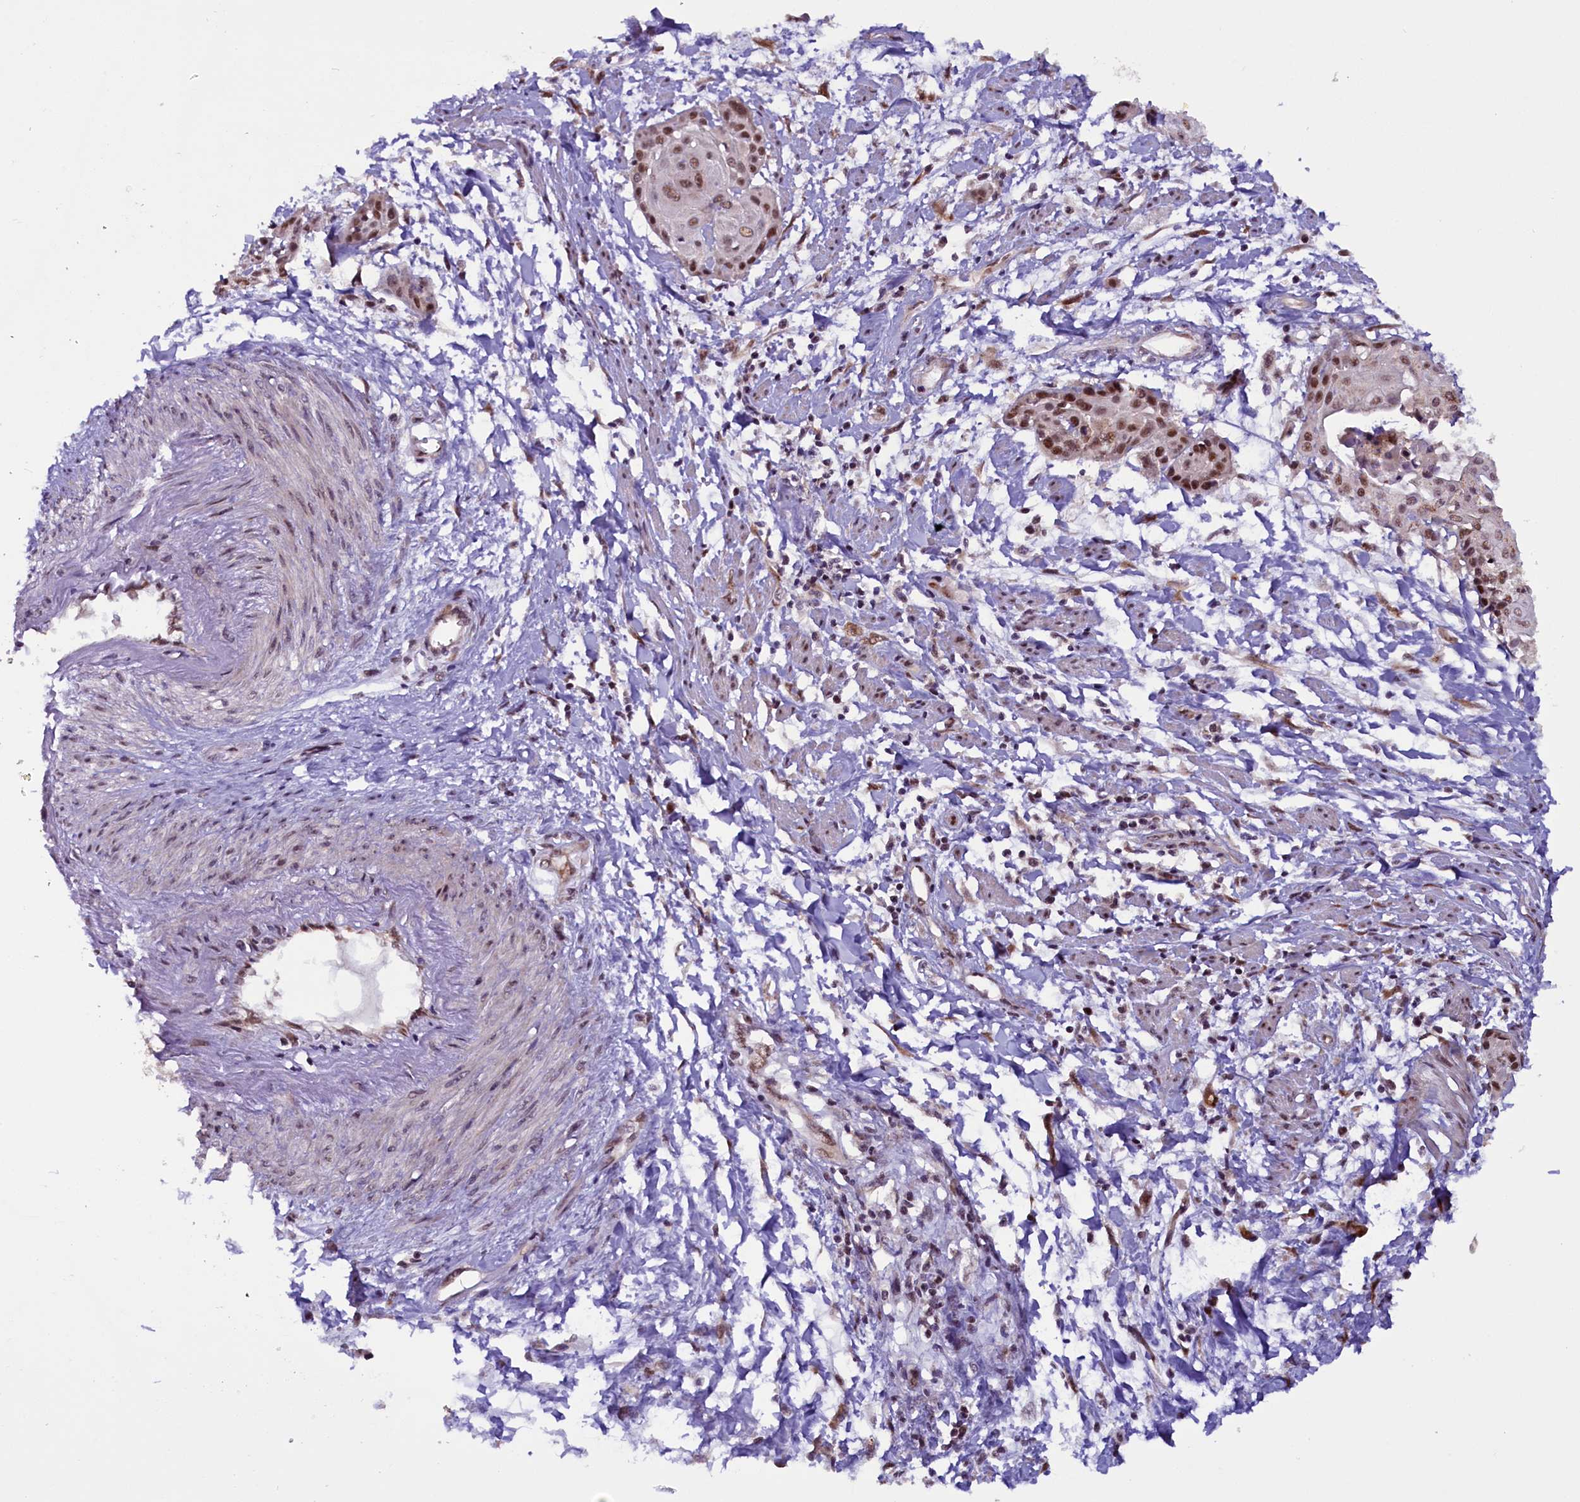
{"staining": {"intensity": "moderate", "quantity": ">75%", "location": "nuclear"}, "tissue": "cervical cancer", "cell_type": "Tumor cells", "image_type": "cancer", "snomed": [{"axis": "morphology", "description": "Squamous cell carcinoma, NOS"}, {"axis": "topography", "description": "Cervix"}], "caption": "Brown immunohistochemical staining in human cervical cancer (squamous cell carcinoma) displays moderate nuclear staining in about >75% of tumor cells.", "gene": "RPUSD2", "patient": {"sex": "female", "age": 57}}